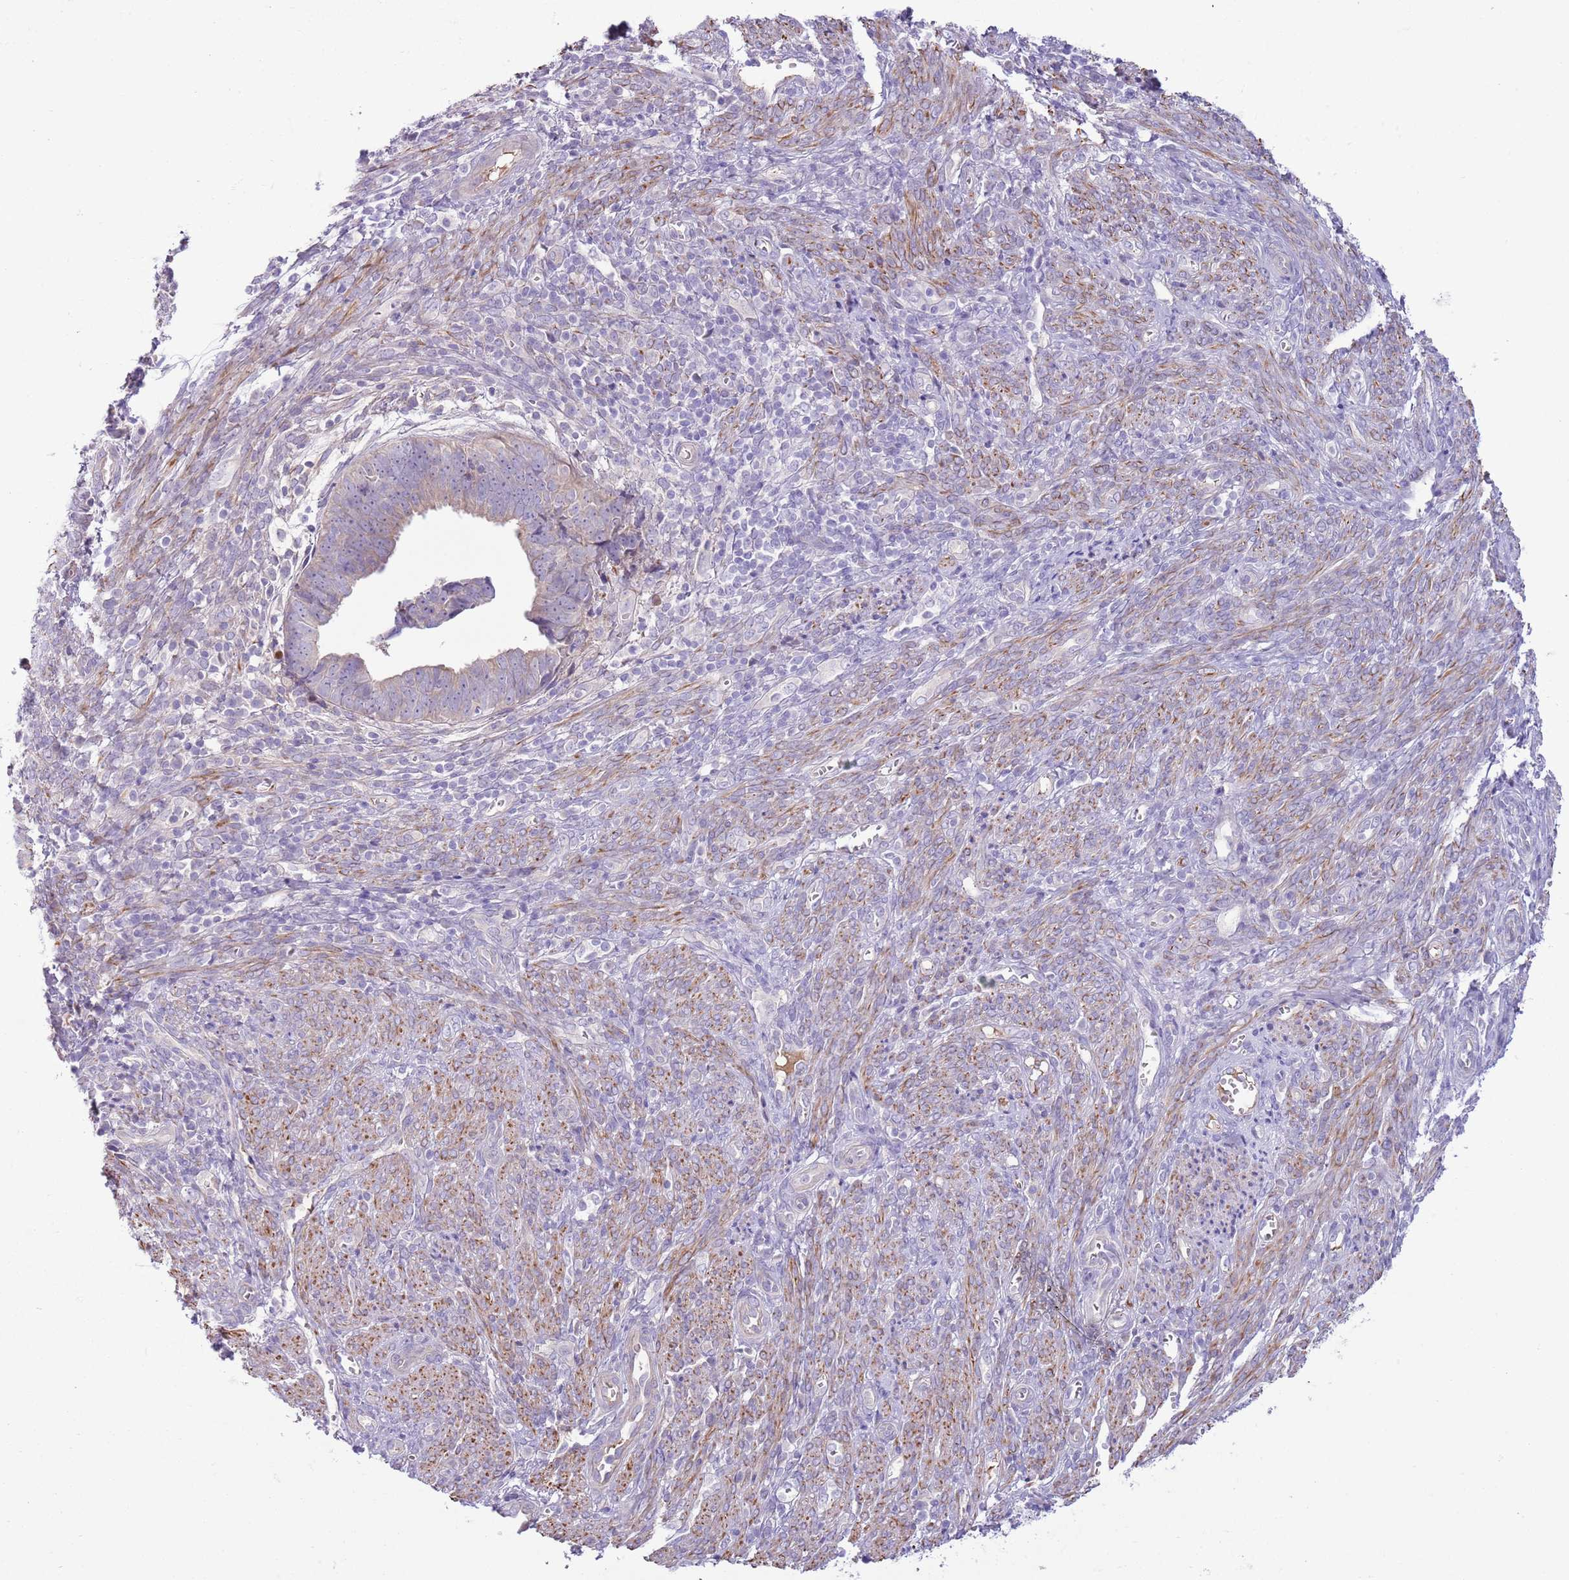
{"staining": {"intensity": "negative", "quantity": "none", "location": "none"}, "tissue": "endometrial cancer", "cell_type": "Tumor cells", "image_type": "cancer", "snomed": [{"axis": "morphology", "description": "Adenocarcinoma, NOS"}, {"axis": "topography", "description": "Endometrium"}], "caption": "A high-resolution histopathology image shows immunohistochemistry staining of endometrial cancer, which demonstrates no significant expression in tumor cells.", "gene": "CFH", "patient": {"sex": "female", "age": 75}}